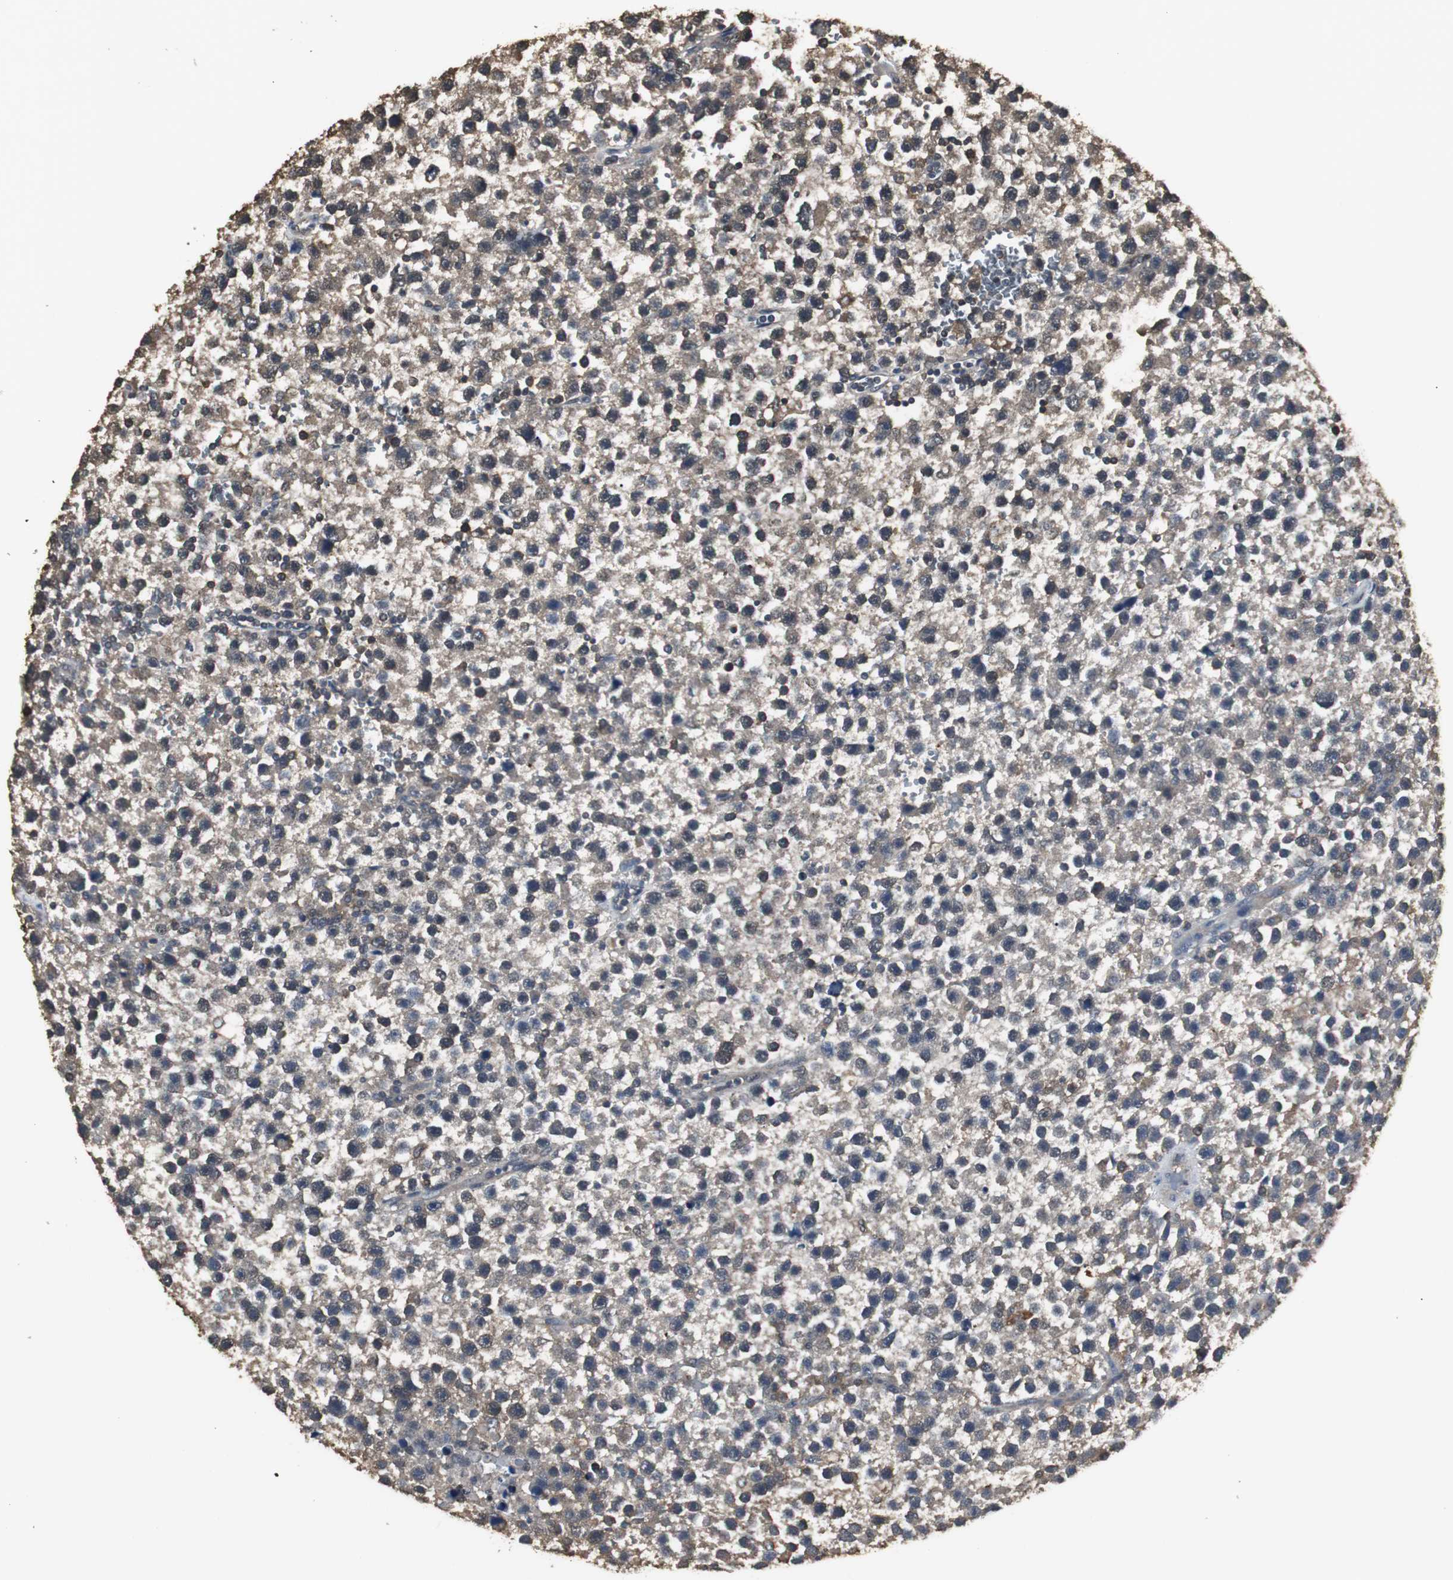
{"staining": {"intensity": "weak", "quantity": ">75%", "location": "cytoplasmic/membranous"}, "tissue": "testis cancer", "cell_type": "Tumor cells", "image_type": "cancer", "snomed": [{"axis": "morphology", "description": "Seminoma, NOS"}, {"axis": "topography", "description": "Testis"}], "caption": "IHC of seminoma (testis) reveals low levels of weak cytoplasmic/membranous positivity in about >75% of tumor cells.", "gene": "HPRT1", "patient": {"sex": "male", "age": 33}}